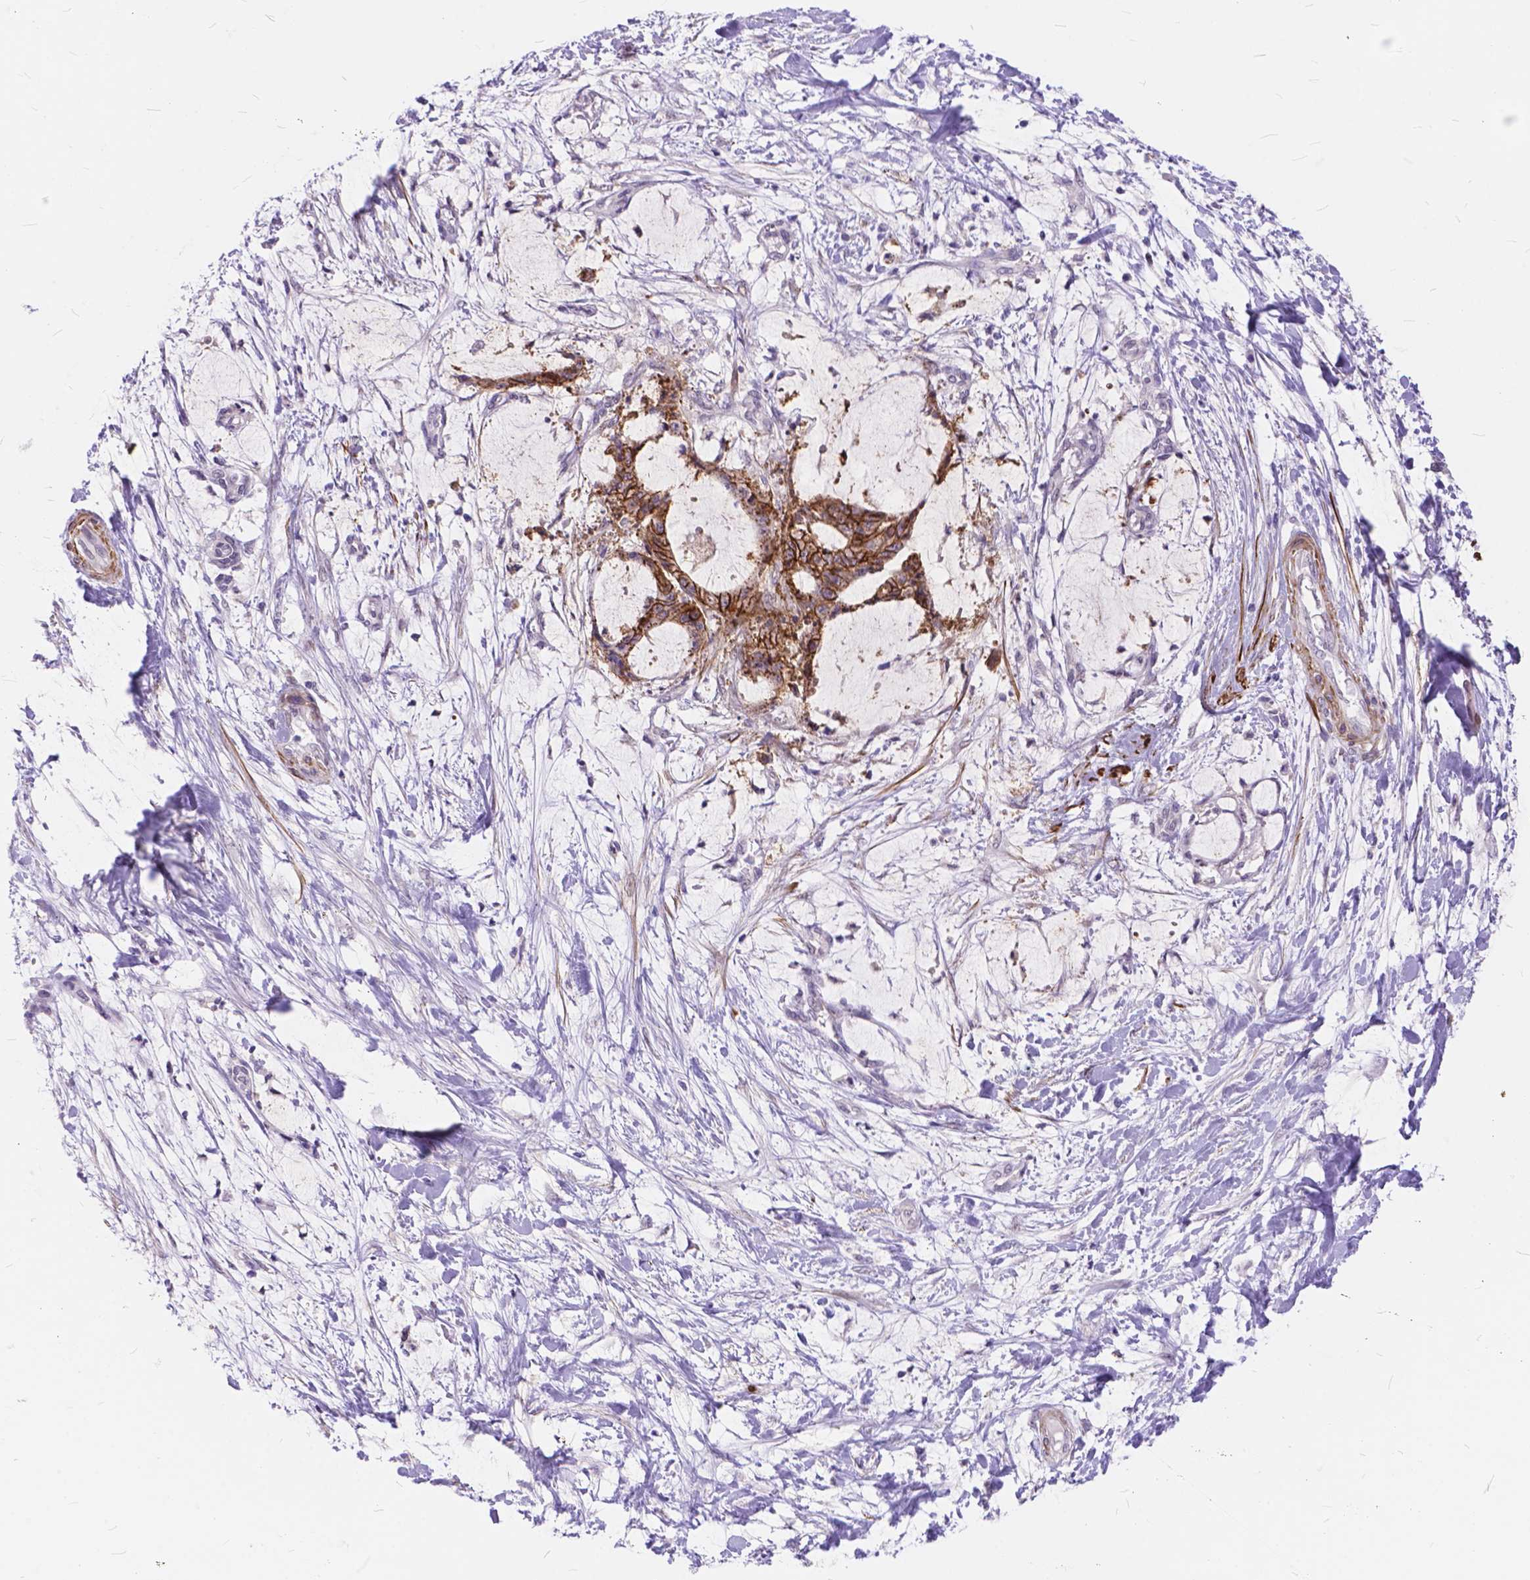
{"staining": {"intensity": "strong", "quantity": ">75%", "location": "cytoplasmic/membranous"}, "tissue": "liver cancer", "cell_type": "Tumor cells", "image_type": "cancer", "snomed": [{"axis": "morphology", "description": "Cholangiocarcinoma"}, {"axis": "topography", "description": "Liver"}], "caption": "Liver cholangiocarcinoma was stained to show a protein in brown. There is high levels of strong cytoplasmic/membranous staining in about >75% of tumor cells. (DAB (3,3'-diaminobenzidine) IHC, brown staining for protein, blue staining for nuclei).", "gene": "MAN2C1", "patient": {"sex": "female", "age": 73}}